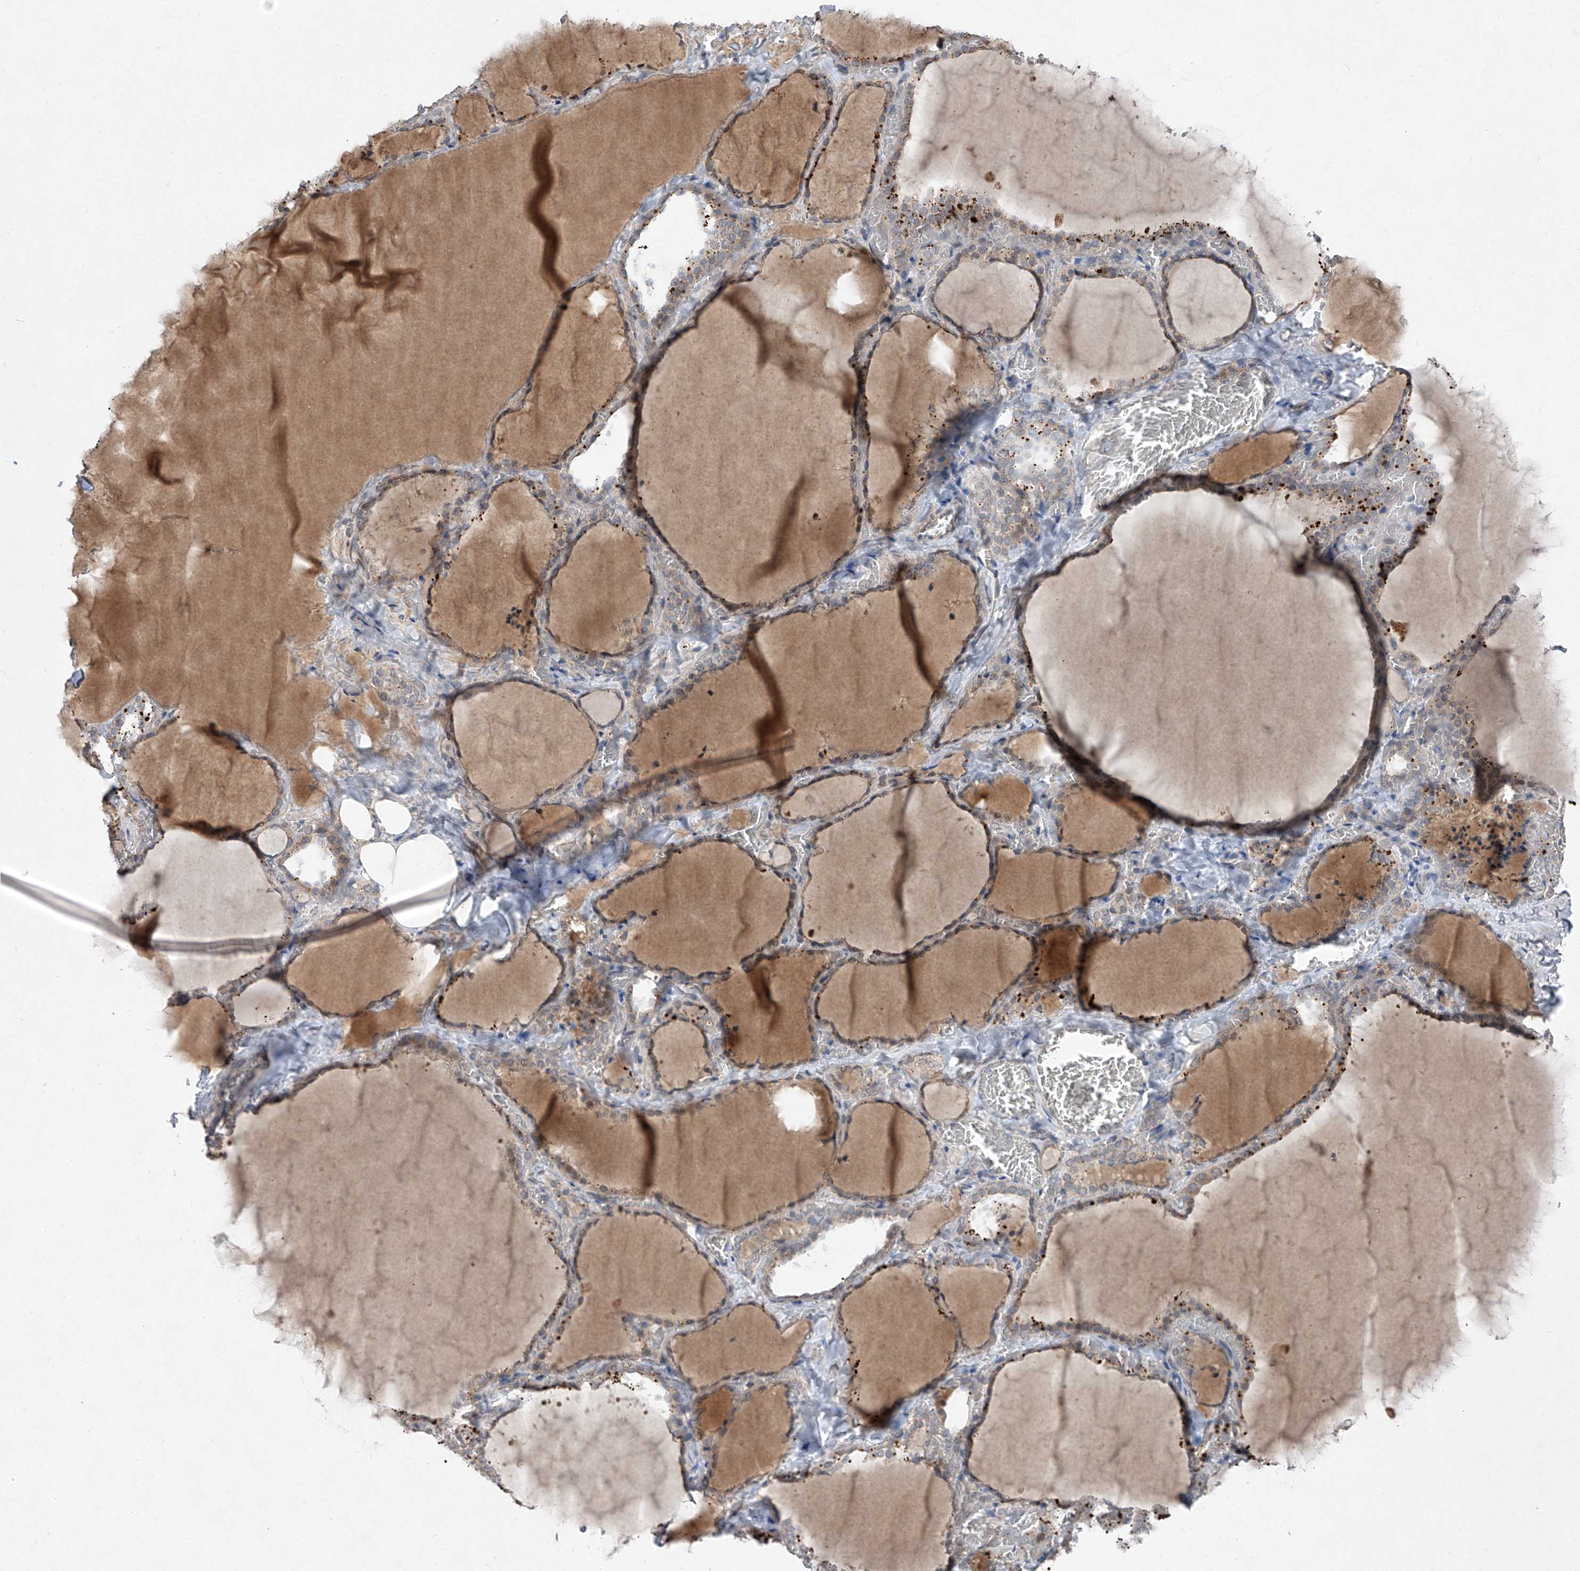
{"staining": {"intensity": "strong", "quantity": ">75%", "location": "cytoplasmic/membranous"}, "tissue": "thyroid gland", "cell_type": "Glandular cells", "image_type": "normal", "snomed": [{"axis": "morphology", "description": "Normal tissue, NOS"}, {"axis": "topography", "description": "Thyroid gland"}], "caption": "This is a photomicrograph of IHC staining of normal thyroid gland, which shows strong positivity in the cytoplasmic/membranous of glandular cells.", "gene": "FAM135A", "patient": {"sex": "female", "age": 22}}